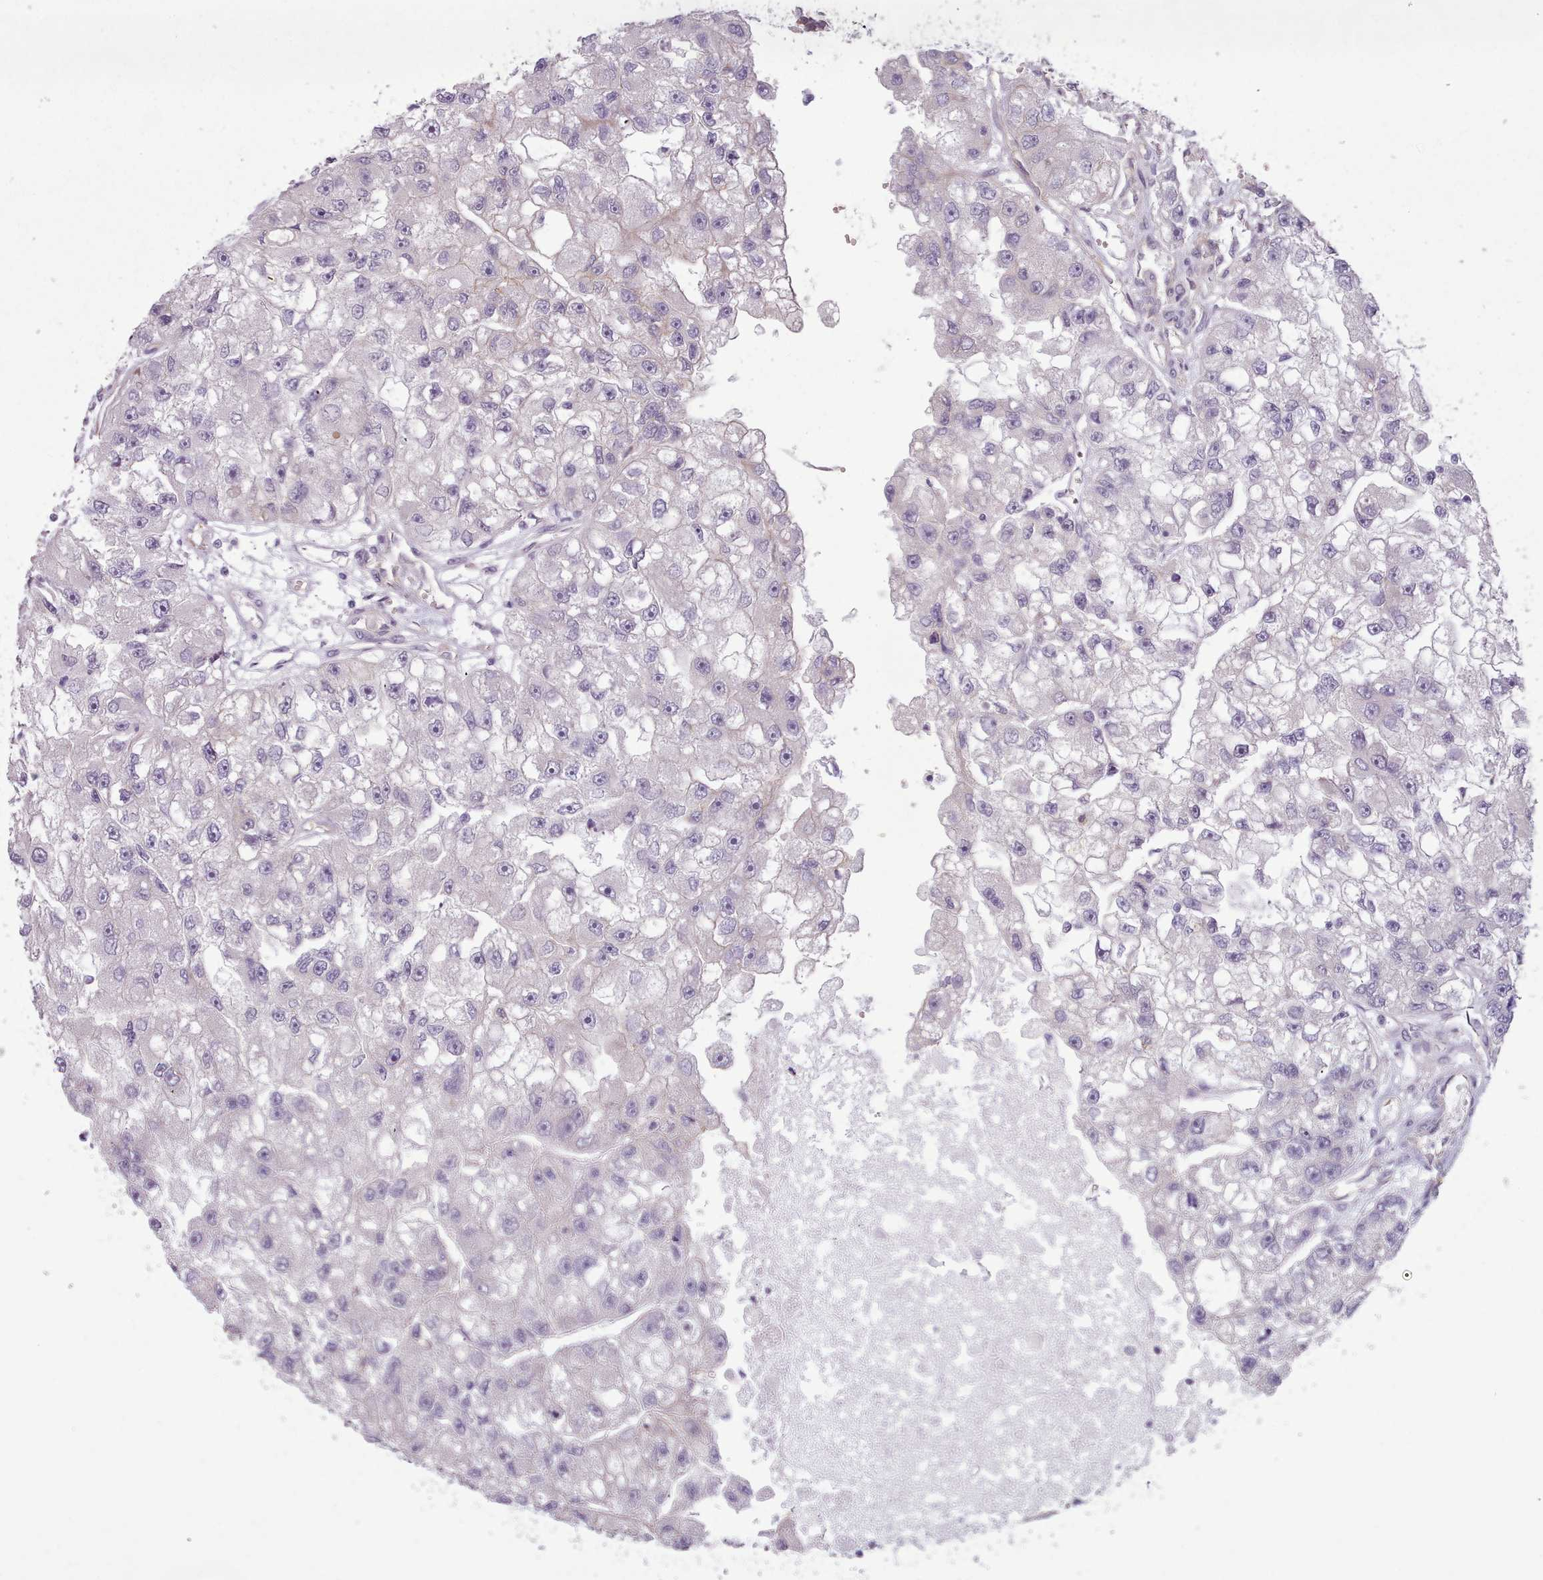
{"staining": {"intensity": "negative", "quantity": "none", "location": "none"}, "tissue": "renal cancer", "cell_type": "Tumor cells", "image_type": "cancer", "snomed": [{"axis": "morphology", "description": "Adenocarcinoma, NOS"}, {"axis": "topography", "description": "Kidney"}], "caption": "Immunohistochemical staining of human renal adenocarcinoma demonstrates no significant staining in tumor cells.", "gene": "PLD4", "patient": {"sex": "male", "age": 63}}